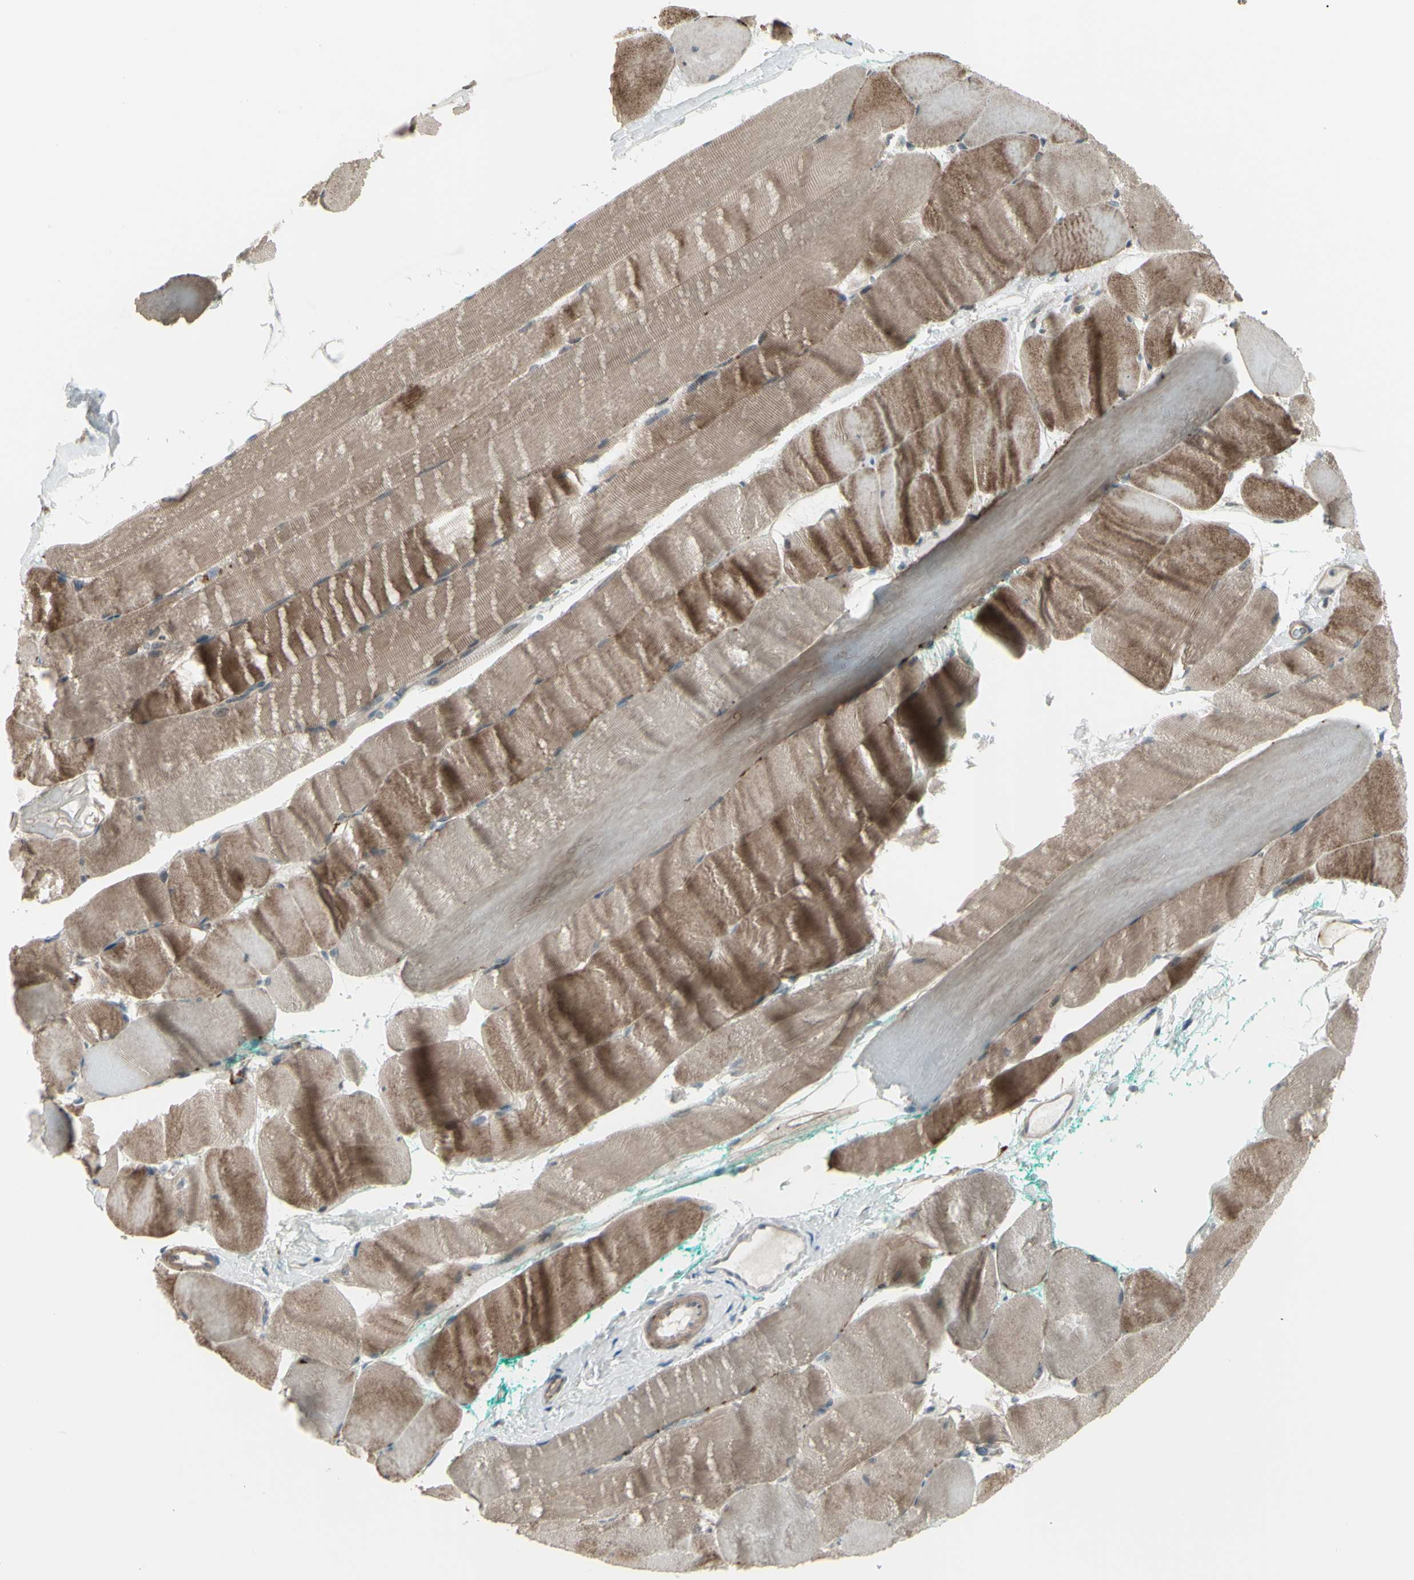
{"staining": {"intensity": "moderate", "quantity": ">75%", "location": "cytoplasmic/membranous"}, "tissue": "skeletal muscle", "cell_type": "Myocytes", "image_type": "normal", "snomed": [{"axis": "morphology", "description": "Normal tissue, NOS"}, {"axis": "morphology", "description": "Squamous cell carcinoma, NOS"}, {"axis": "topography", "description": "Skeletal muscle"}], "caption": "Myocytes display medium levels of moderate cytoplasmic/membranous staining in approximately >75% of cells in normal human skeletal muscle.", "gene": "OSTM1", "patient": {"sex": "male", "age": 51}}